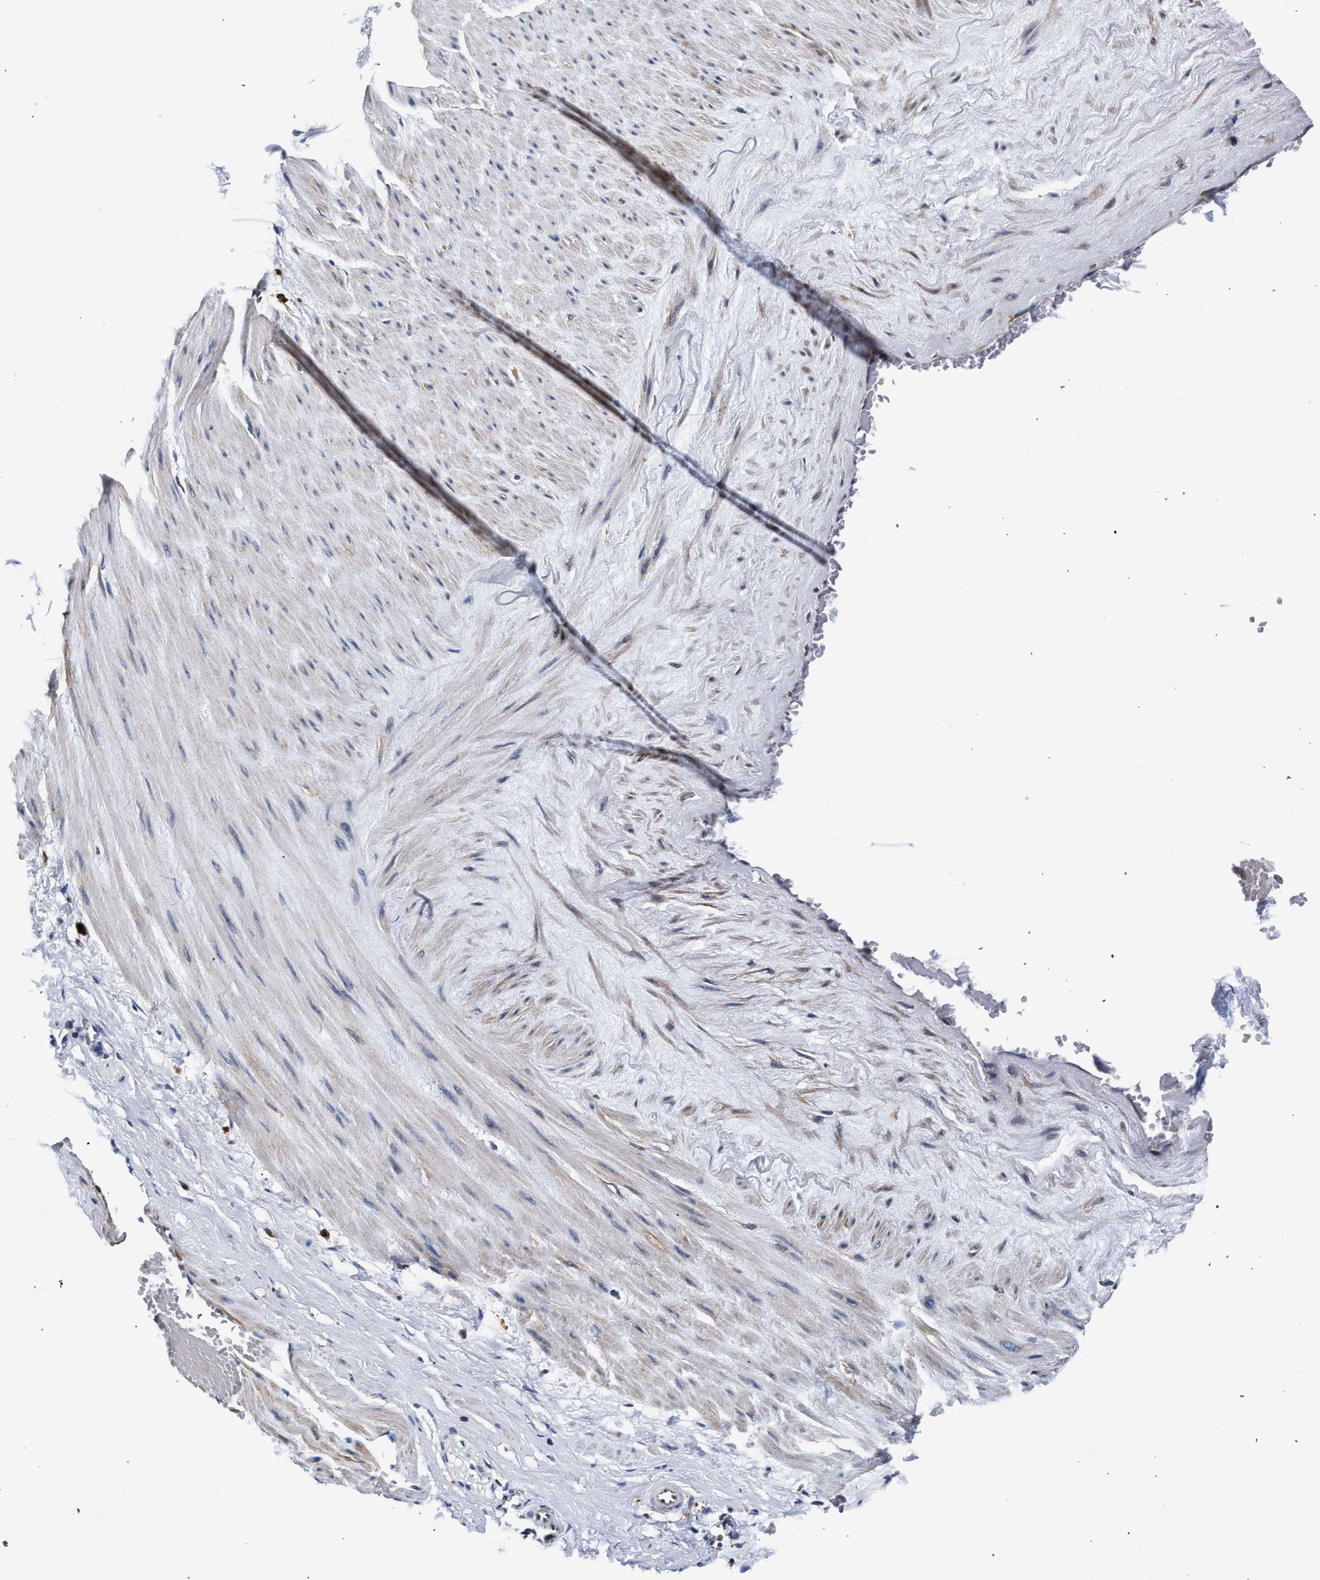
{"staining": {"intensity": "negative", "quantity": "none", "location": "none"}, "tissue": "adipose tissue", "cell_type": "Adipocytes", "image_type": "normal", "snomed": [{"axis": "morphology", "description": "Normal tissue, NOS"}, {"axis": "topography", "description": "Soft tissue"}, {"axis": "topography", "description": "Vascular tissue"}], "caption": "High power microscopy histopathology image of an immunohistochemistry (IHC) histopathology image of benign adipose tissue, revealing no significant positivity in adipocytes.", "gene": "LASP1", "patient": {"sex": "female", "age": 35}}